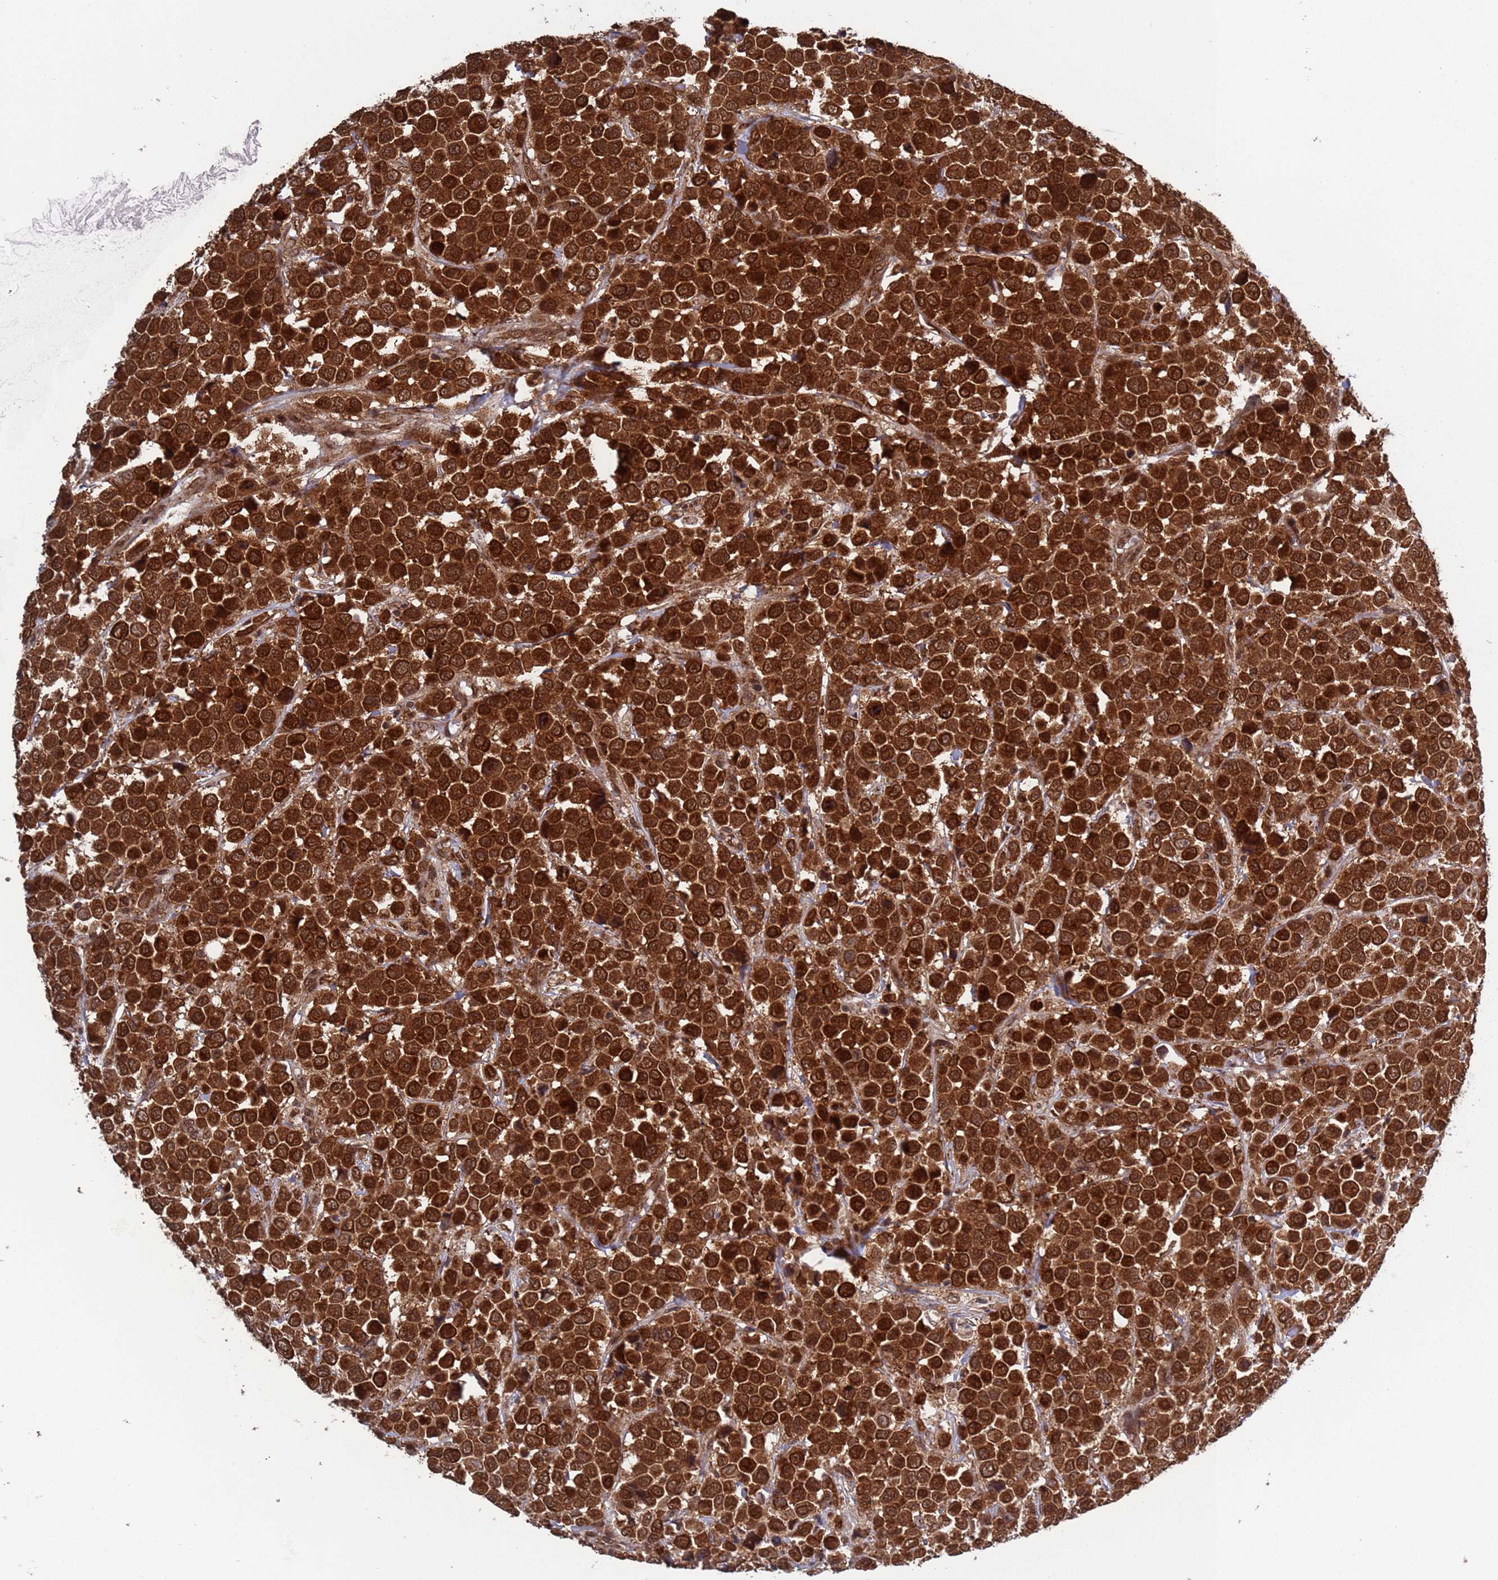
{"staining": {"intensity": "strong", "quantity": ">75%", "location": "cytoplasmic/membranous,nuclear"}, "tissue": "breast cancer", "cell_type": "Tumor cells", "image_type": "cancer", "snomed": [{"axis": "morphology", "description": "Duct carcinoma"}, {"axis": "topography", "description": "Breast"}], "caption": "Breast cancer stained with a protein marker reveals strong staining in tumor cells.", "gene": "FUBP3", "patient": {"sex": "female", "age": 61}}